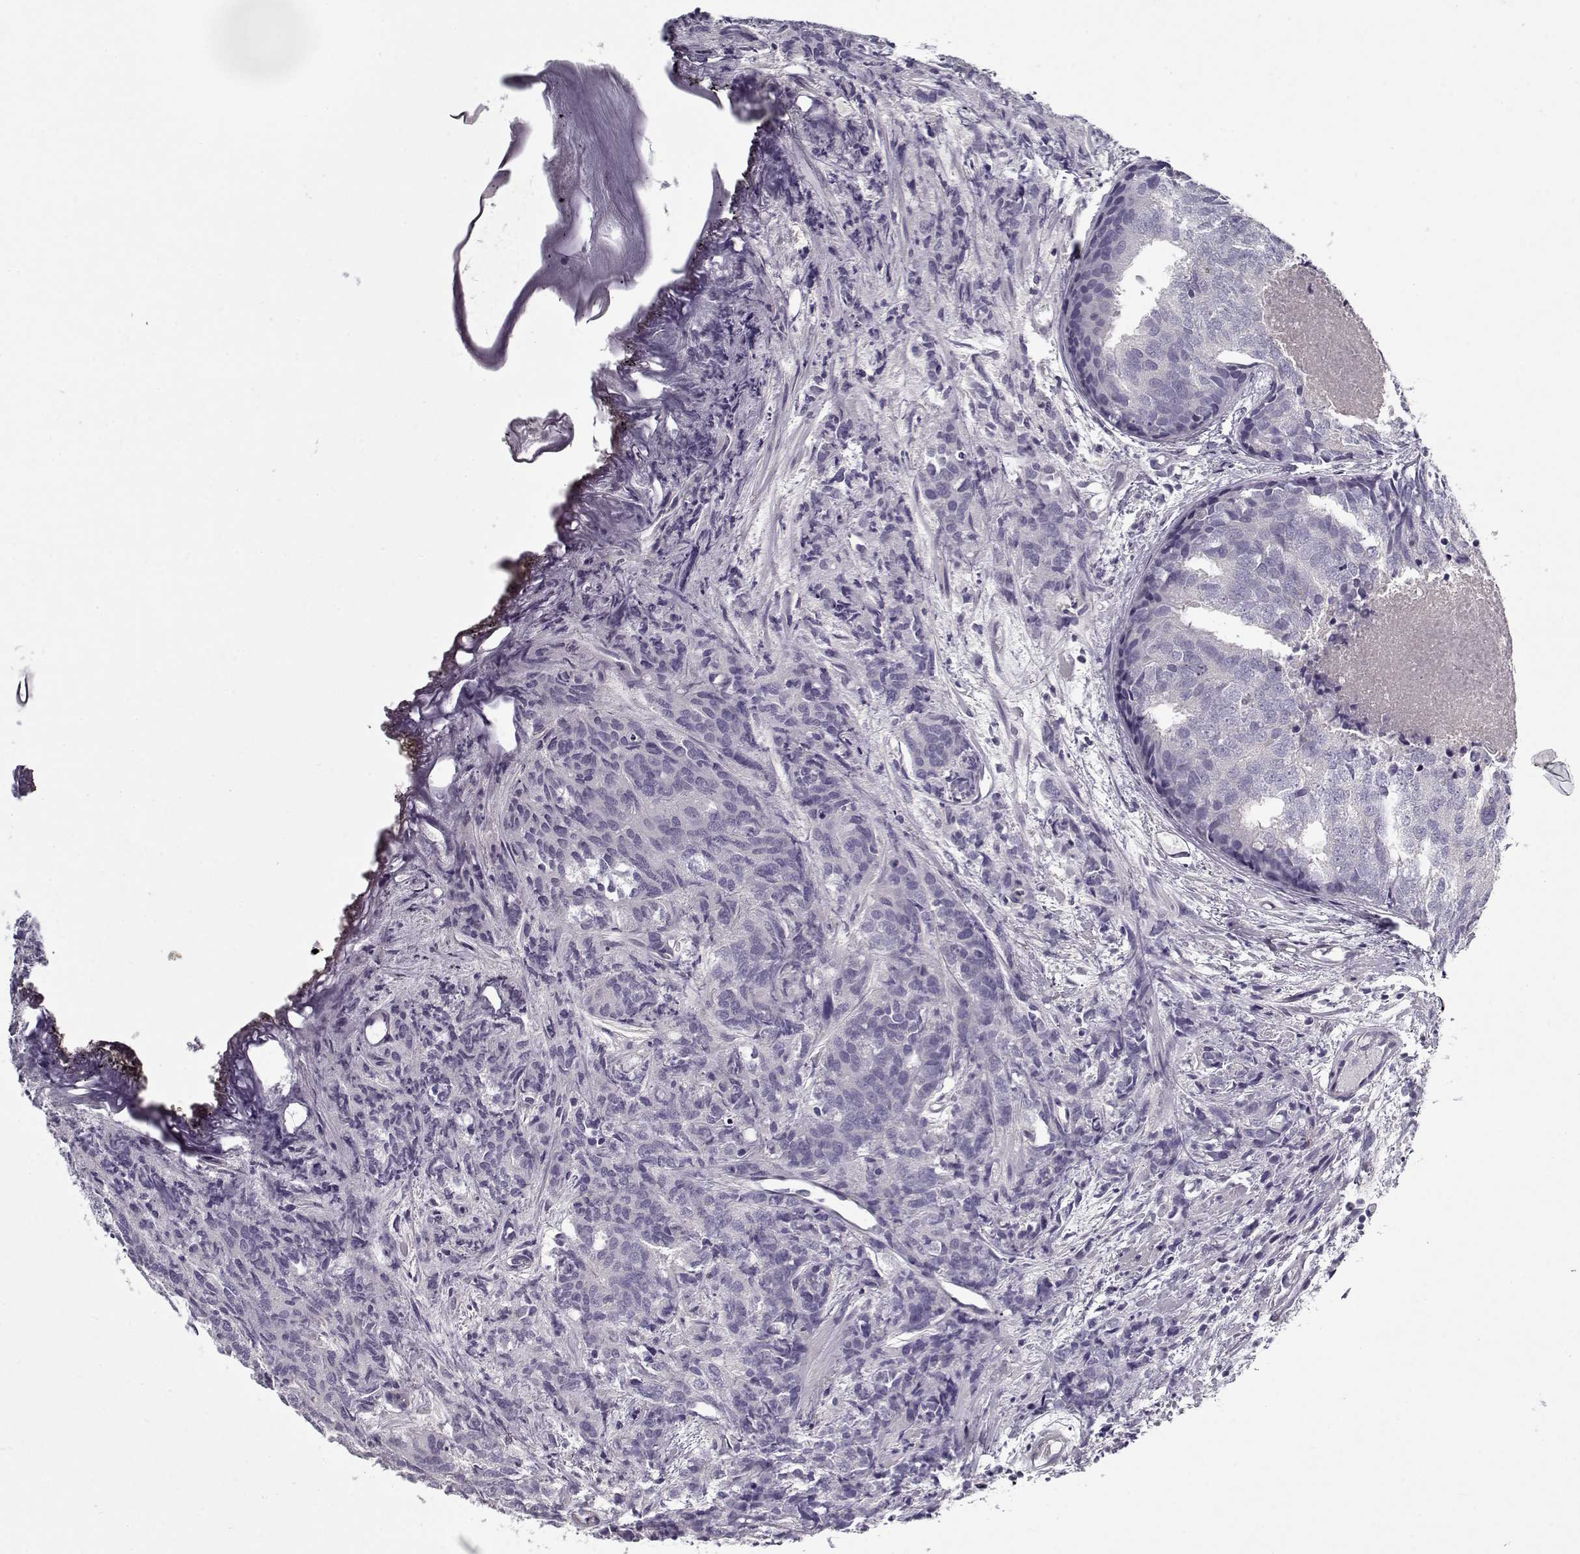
{"staining": {"intensity": "negative", "quantity": "none", "location": "none"}, "tissue": "prostate cancer", "cell_type": "Tumor cells", "image_type": "cancer", "snomed": [{"axis": "morphology", "description": "Adenocarcinoma, High grade"}, {"axis": "topography", "description": "Prostate"}], "caption": "Prostate high-grade adenocarcinoma stained for a protein using immunohistochemistry (IHC) reveals no expression tumor cells.", "gene": "CCDC136", "patient": {"sex": "male", "age": 58}}